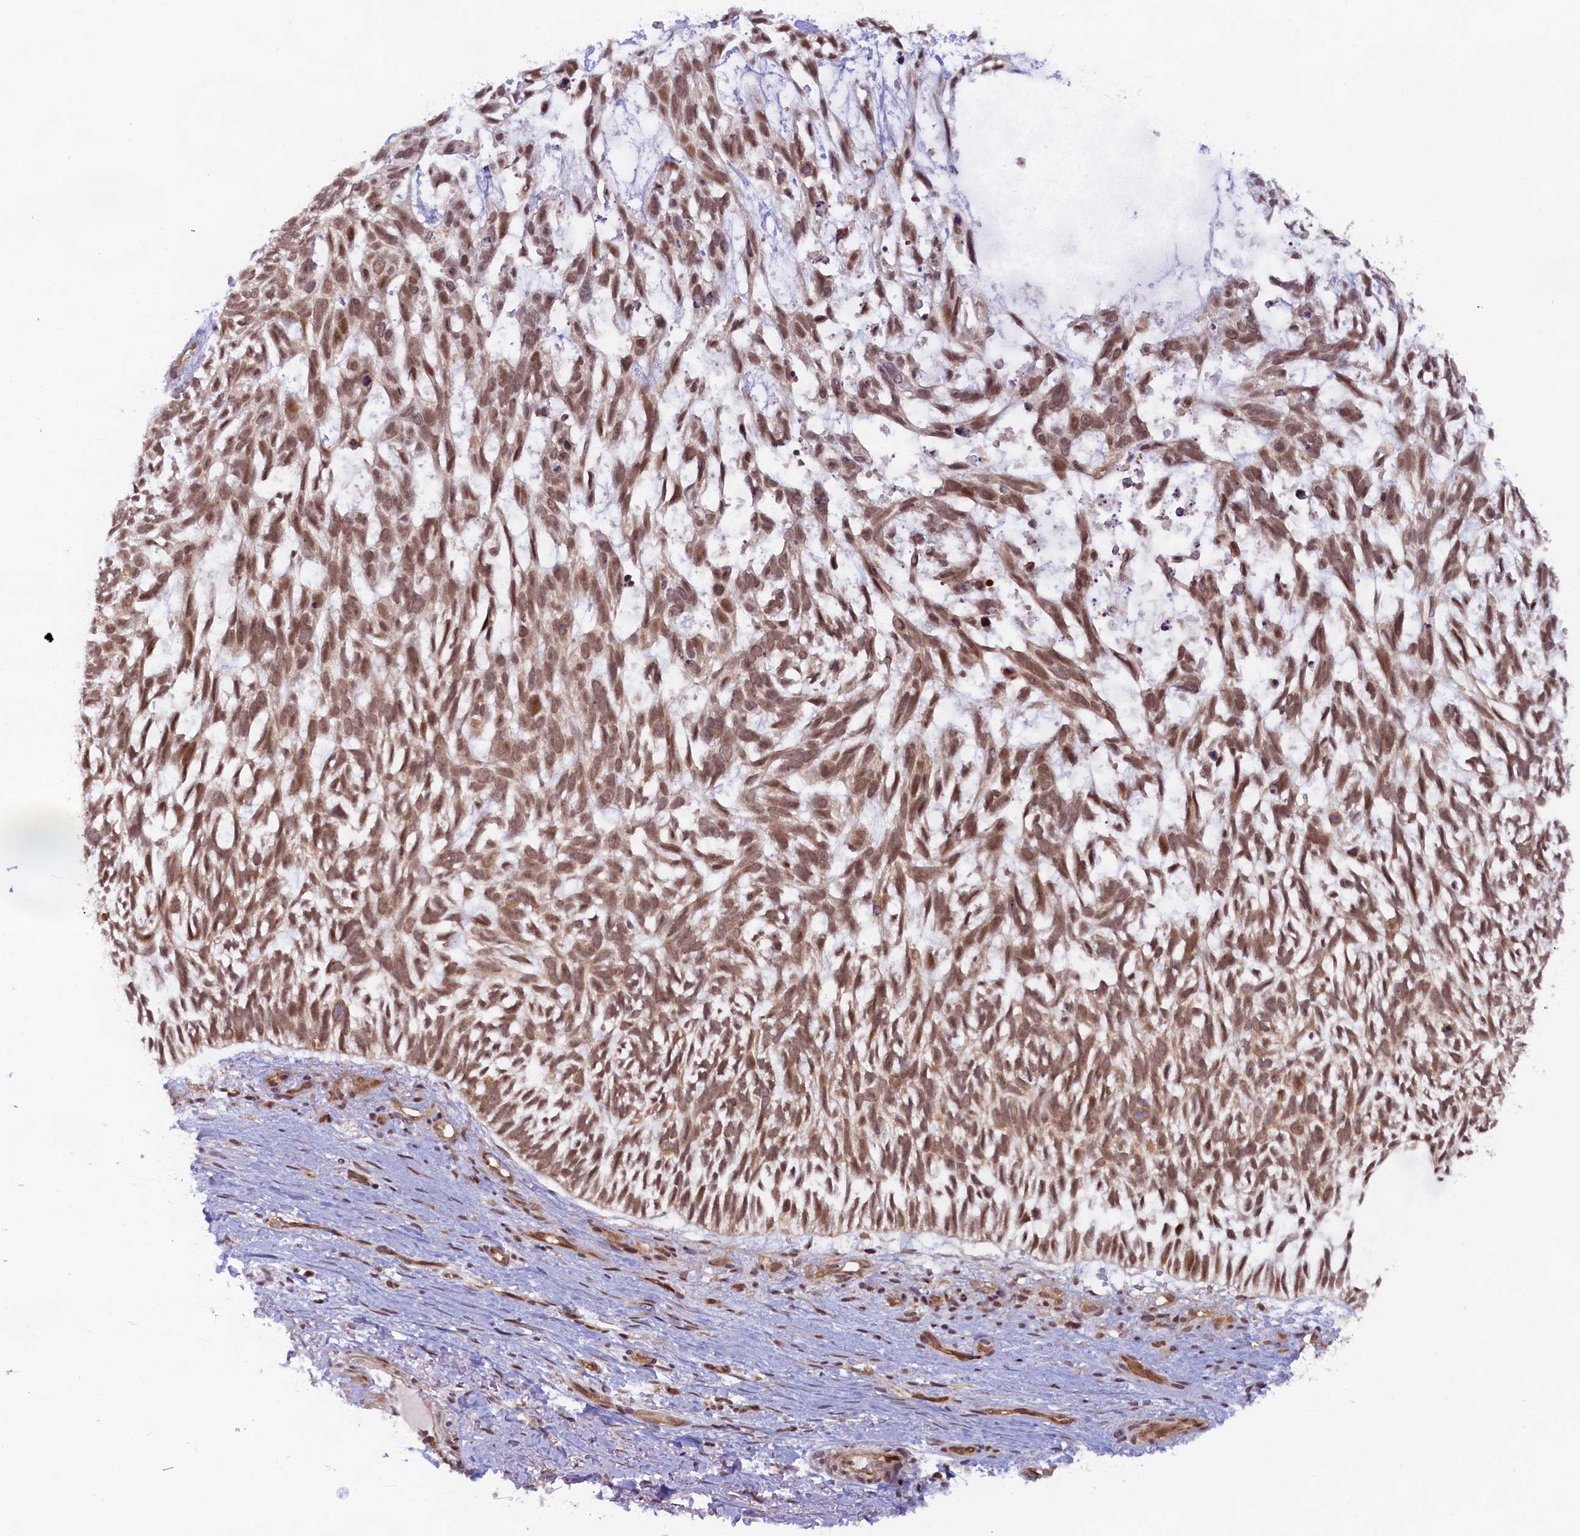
{"staining": {"intensity": "moderate", "quantity": ">75%", "location": "nuclear"}, "tissue": "skin cancer", "cell_type": "Tumor cells", "image_type": "cancer", "snomed": [{"axis": "morphology", "description": "Basal cell carcinoma"}, {"axis": "topography", "description": "Skin"}], "caption": "An IHC histopathology image of neoplastic tissue is shown. Protein staining in brown shows moderate nuclear positivity in skin cancer (basal cell carcinoma) within tumor cells.", "gene": "FCHO1", "patient": {"sex": "male", "age": 88}}